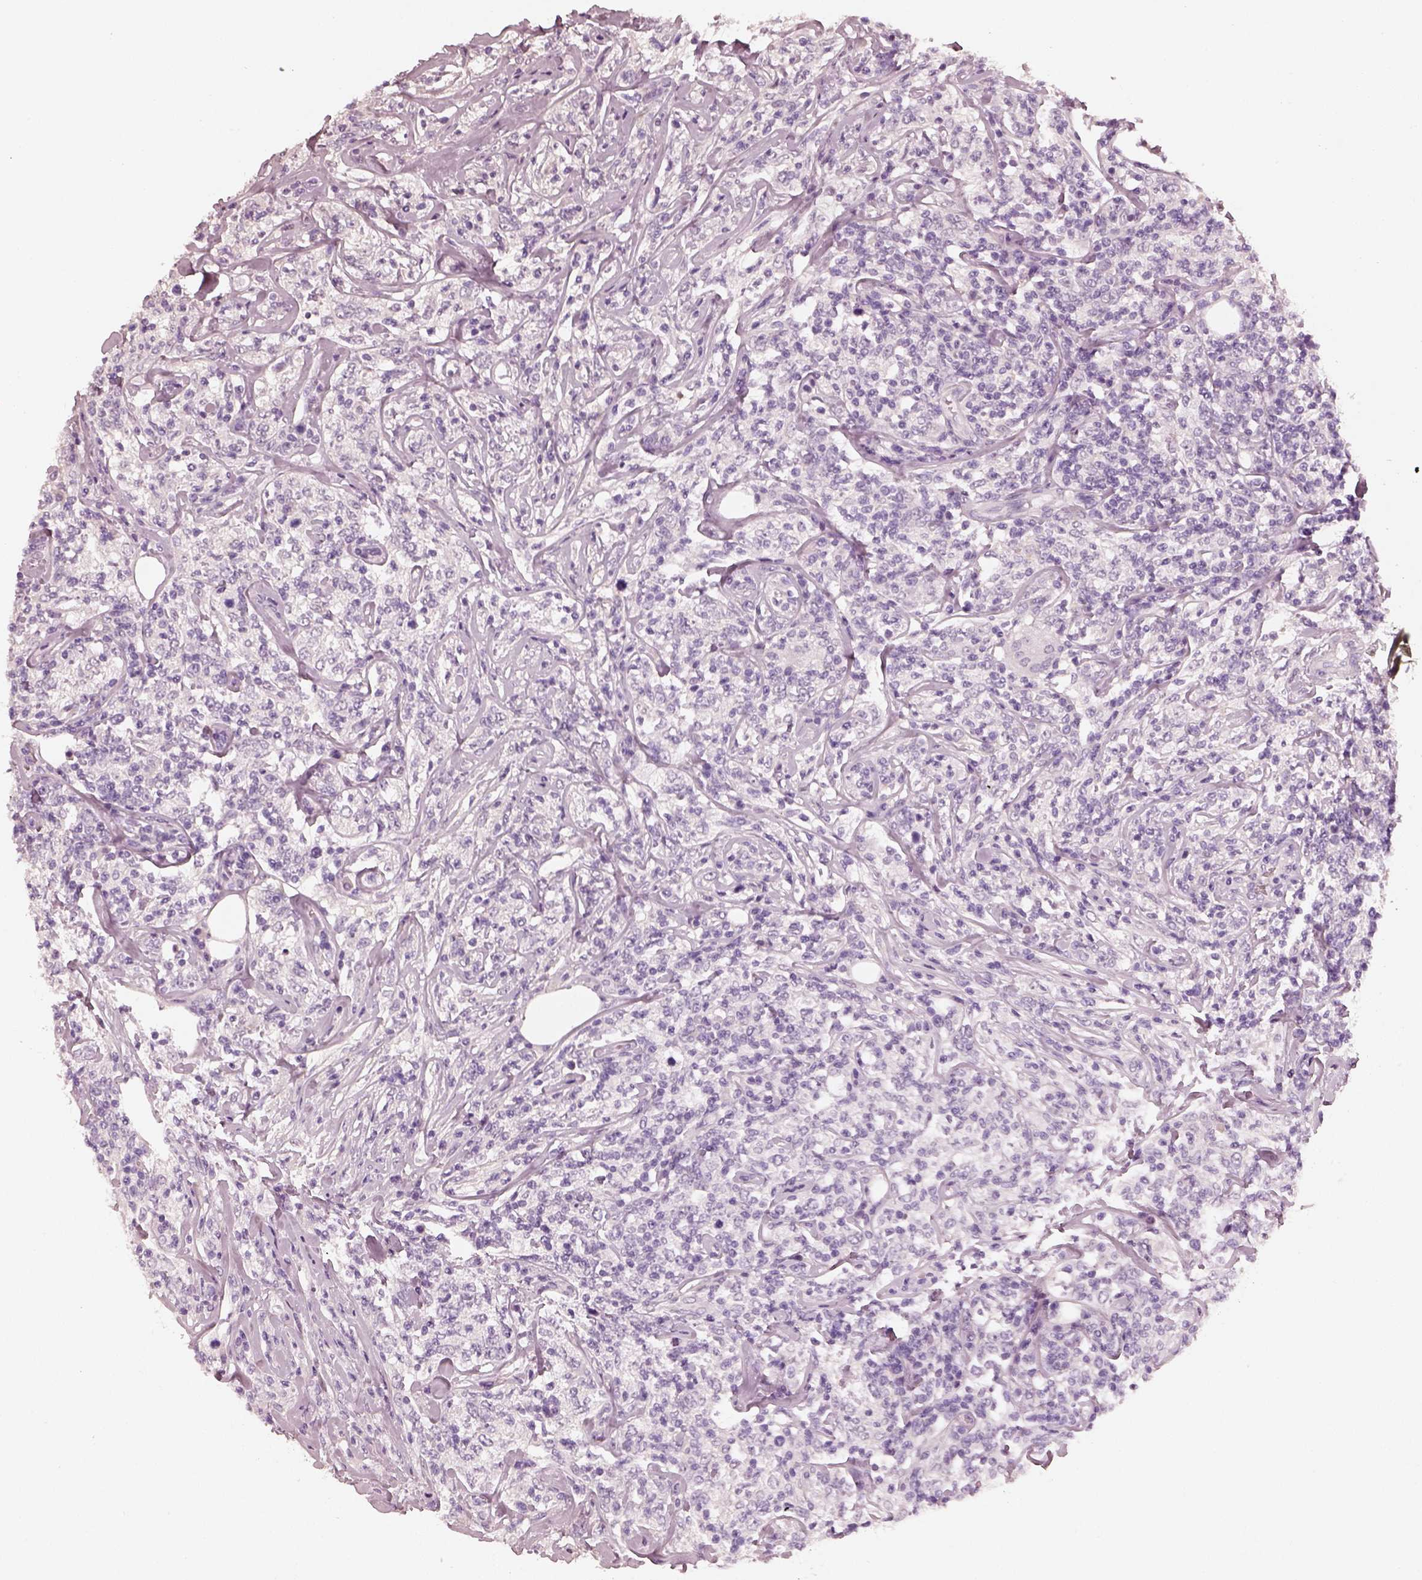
{"staining": {"intensity": "negative", "quantity": "none", "location": "none"}, "tissue": "lymphoma", "cell_type": "Tumor cells", "image_type": "cancer", "snomed": [{"axis": "morphology", "description": "Malignant lymphoma, non-Hodgkin's type, High grade"}, {"axis": "topography", "description": "Lymph node"}], "caption": "Immunohistochemistry (IHC) photomicrograph of neoplastic tissue: lymphoma stained with DAB displays no significant protein positivity in tumor cells.", "gene": "RS1", "patient": {"sex": "female", "age": 84}}